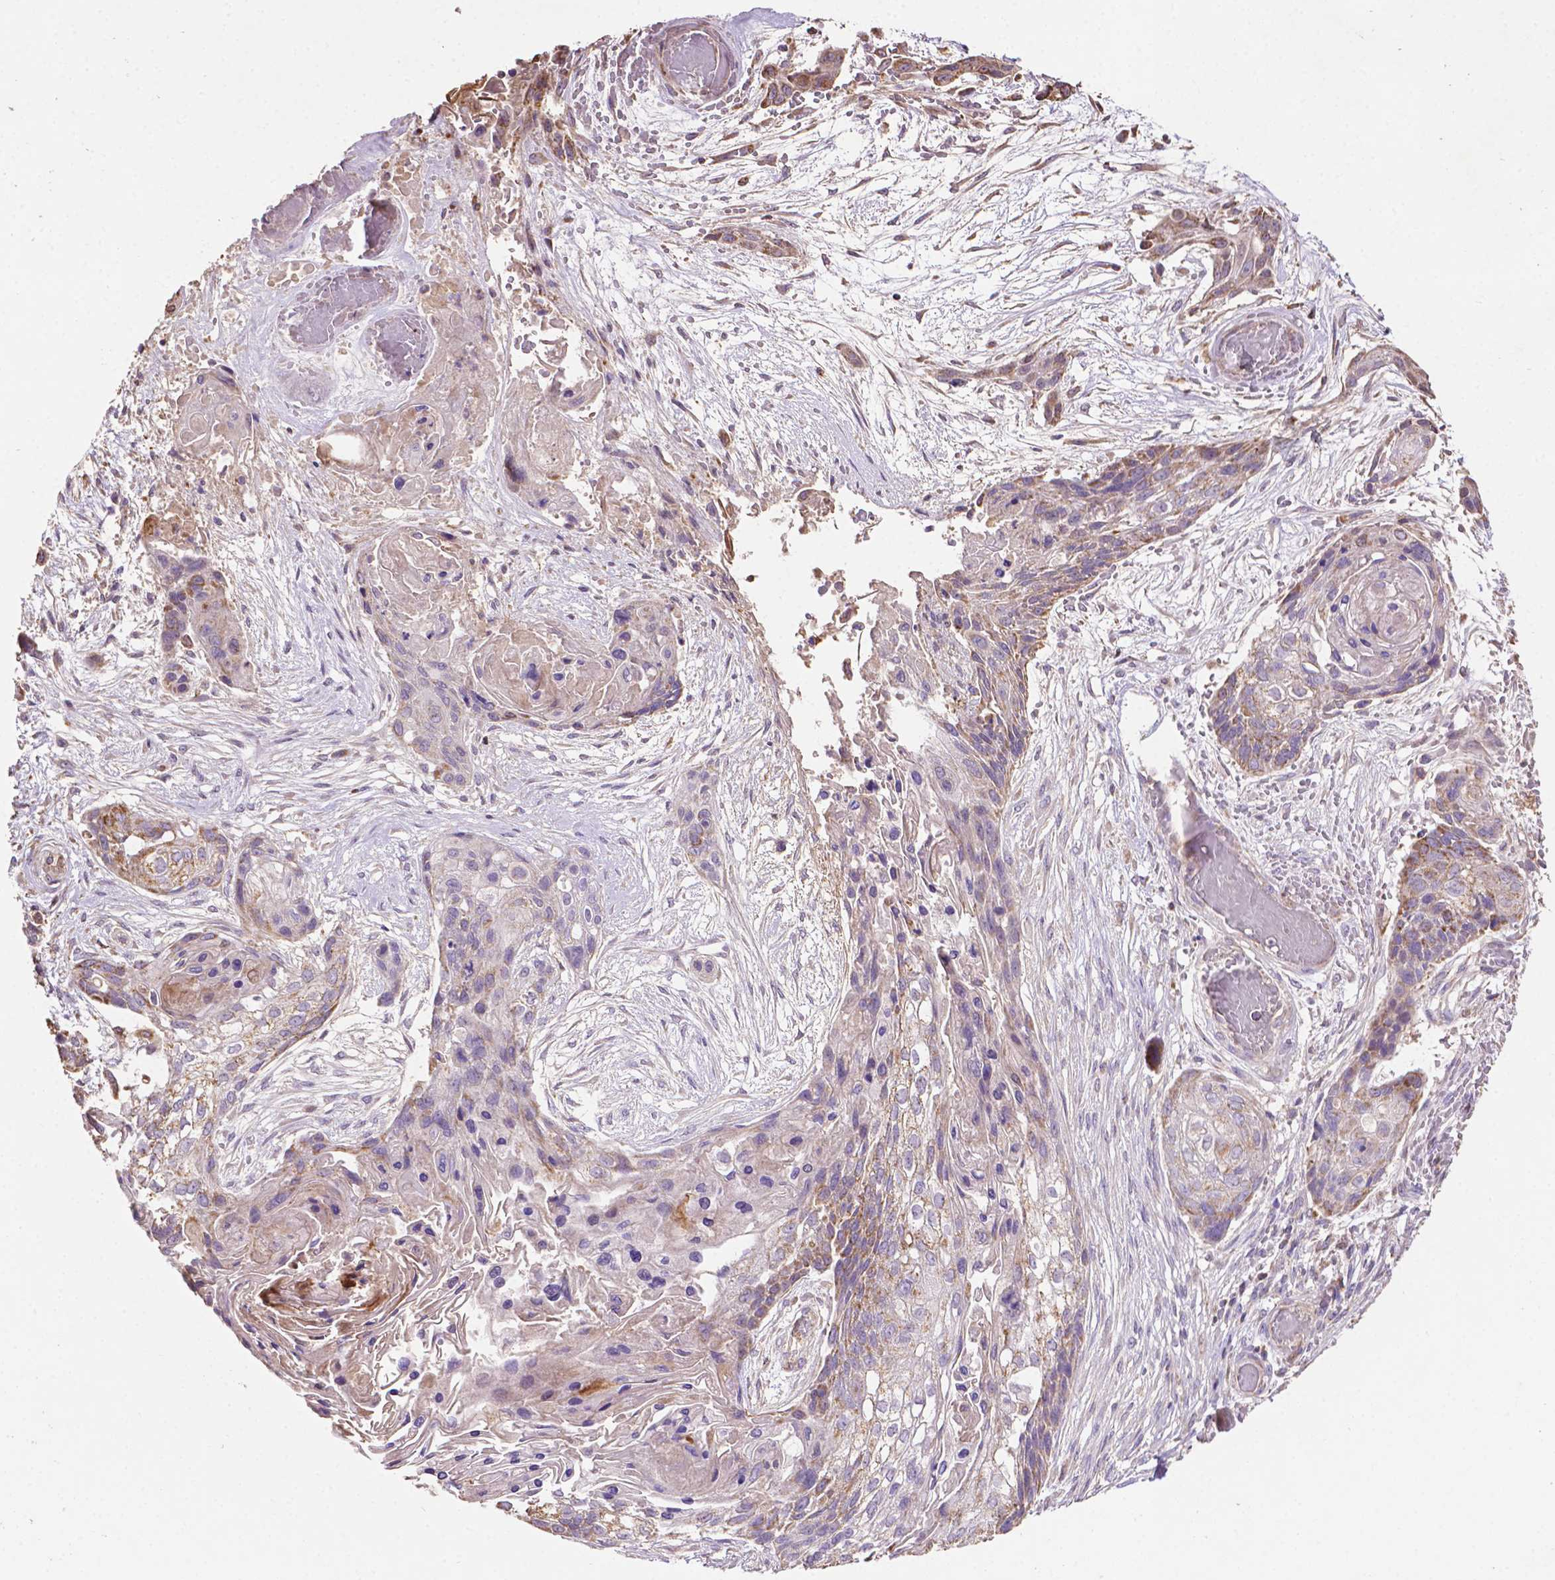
{"staining": {"intensity": "moderate", "quantity": "<25%", "location": "cytoplasmic/membranous"}, "tissue": "lung cancer", "cell_type": "Tumor cells", "image_type": "cancer", "snomed": [{"axis": "morphology", "description": "Squamous cell carcinoma, NOS"}, {"axis": "topography", "description": "Lung"}], "caption": "Moderate cytoplasmic/membranous positivity for a protein is seen in about <25% of tumor cells of lung squamous cell carcinoma using IHC.", "gene": "LRR1", "patient": {"sex": "male", "age": 69}}